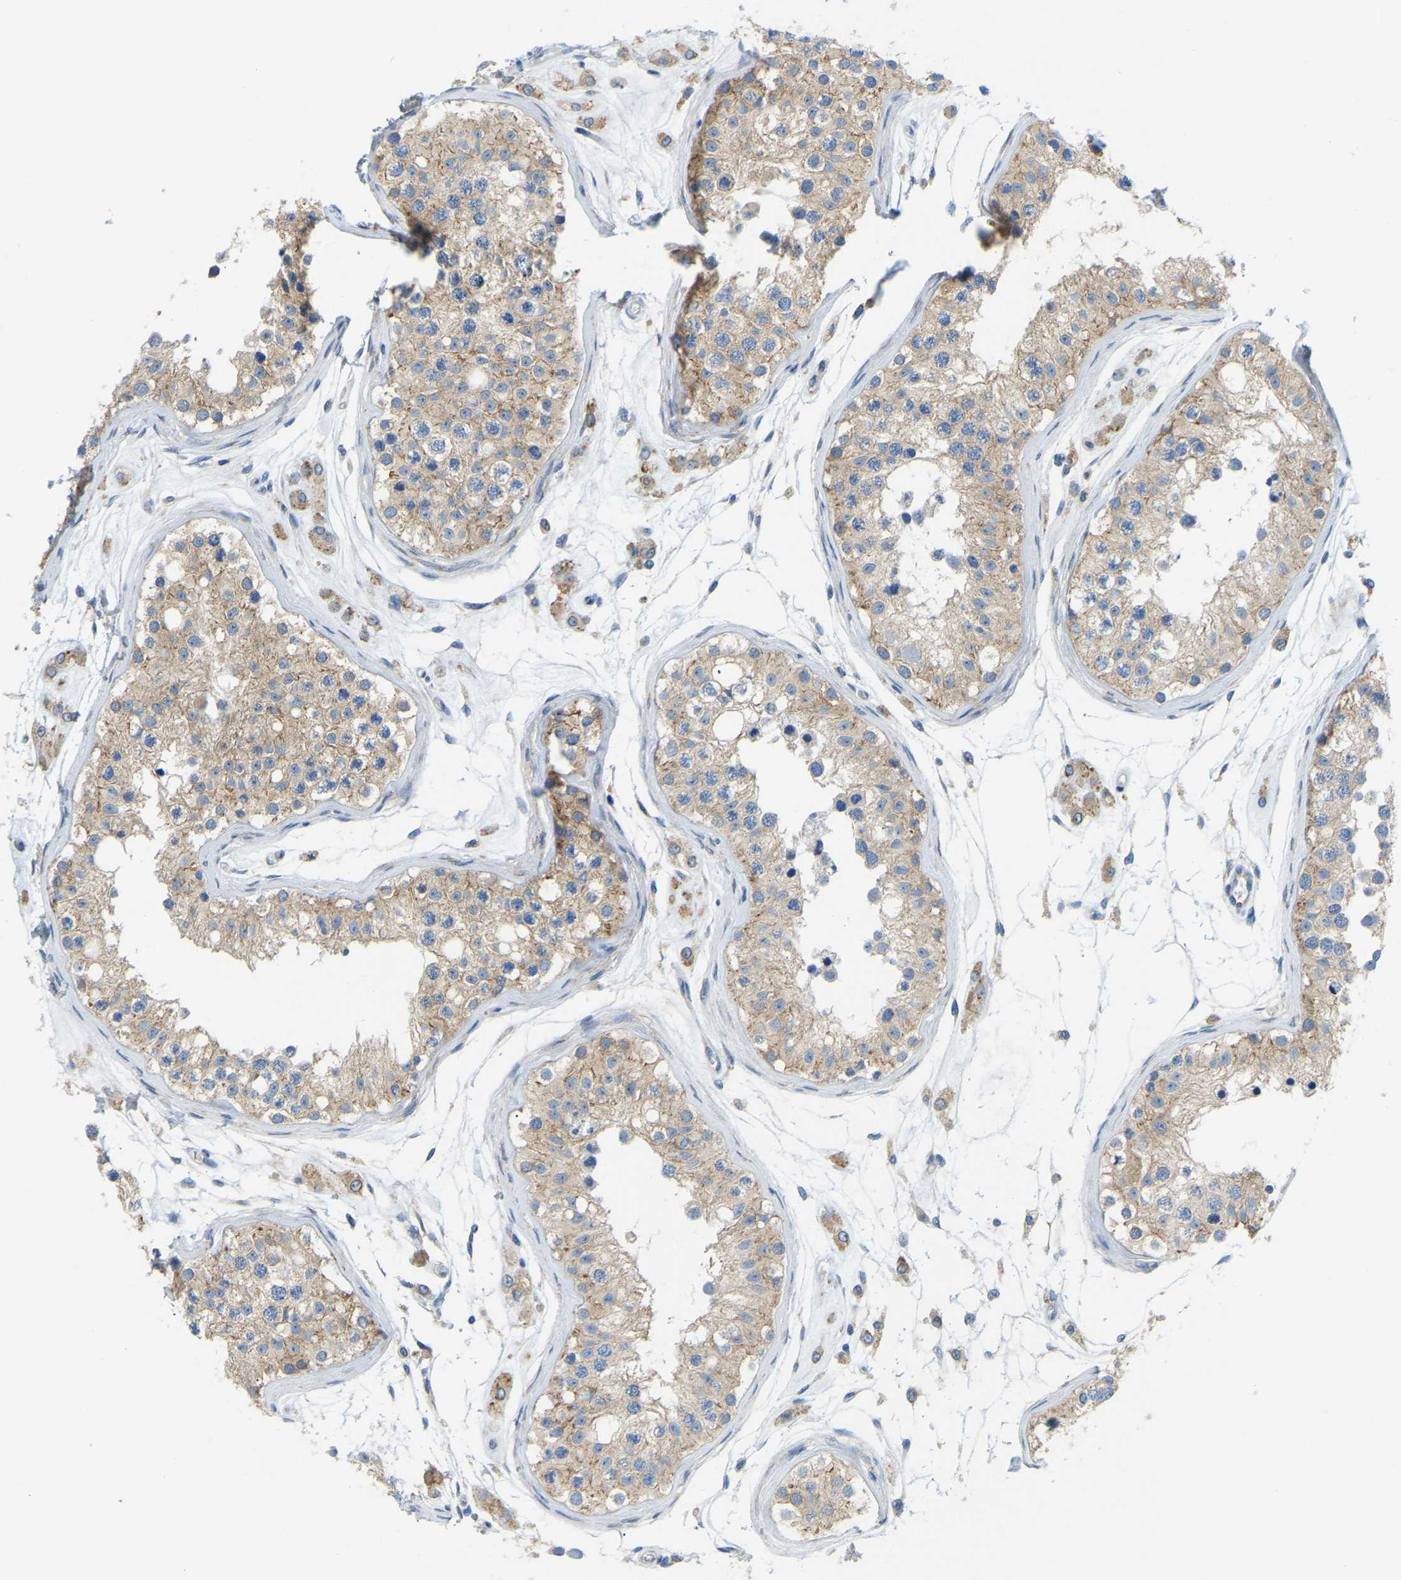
{"staining": {"intensity": "moderate", "quantity": ">75%", "location": "cytoplasmic/membranous"}, "tissue": "testis", "cell_type": "Cells in seminiferous ducts", "image_type": "normal", "snomed": [{"axis": "morphology", "description": "Normal tissue, NOS"}, {"axis": "morphology", "description": "Adenocarcinoma, metastatic, NOS"}, {"axis": "topography", "description": "Testis"}], "caption": "Immunohistochemistry staining of benign testis, which demonstrates medium levels of moderate cytoplasmic/membranous positivity in approximately >75% of cells in seminiferous ducts indicating moderate cytoplasmic/membranous protein staining. The staining was performed using DAB (brown) for protein detection and nuclei were counterstained in hematoxylin (blue).", "gene": "SND1", "patient": {"sex": "male", "age": 26}}